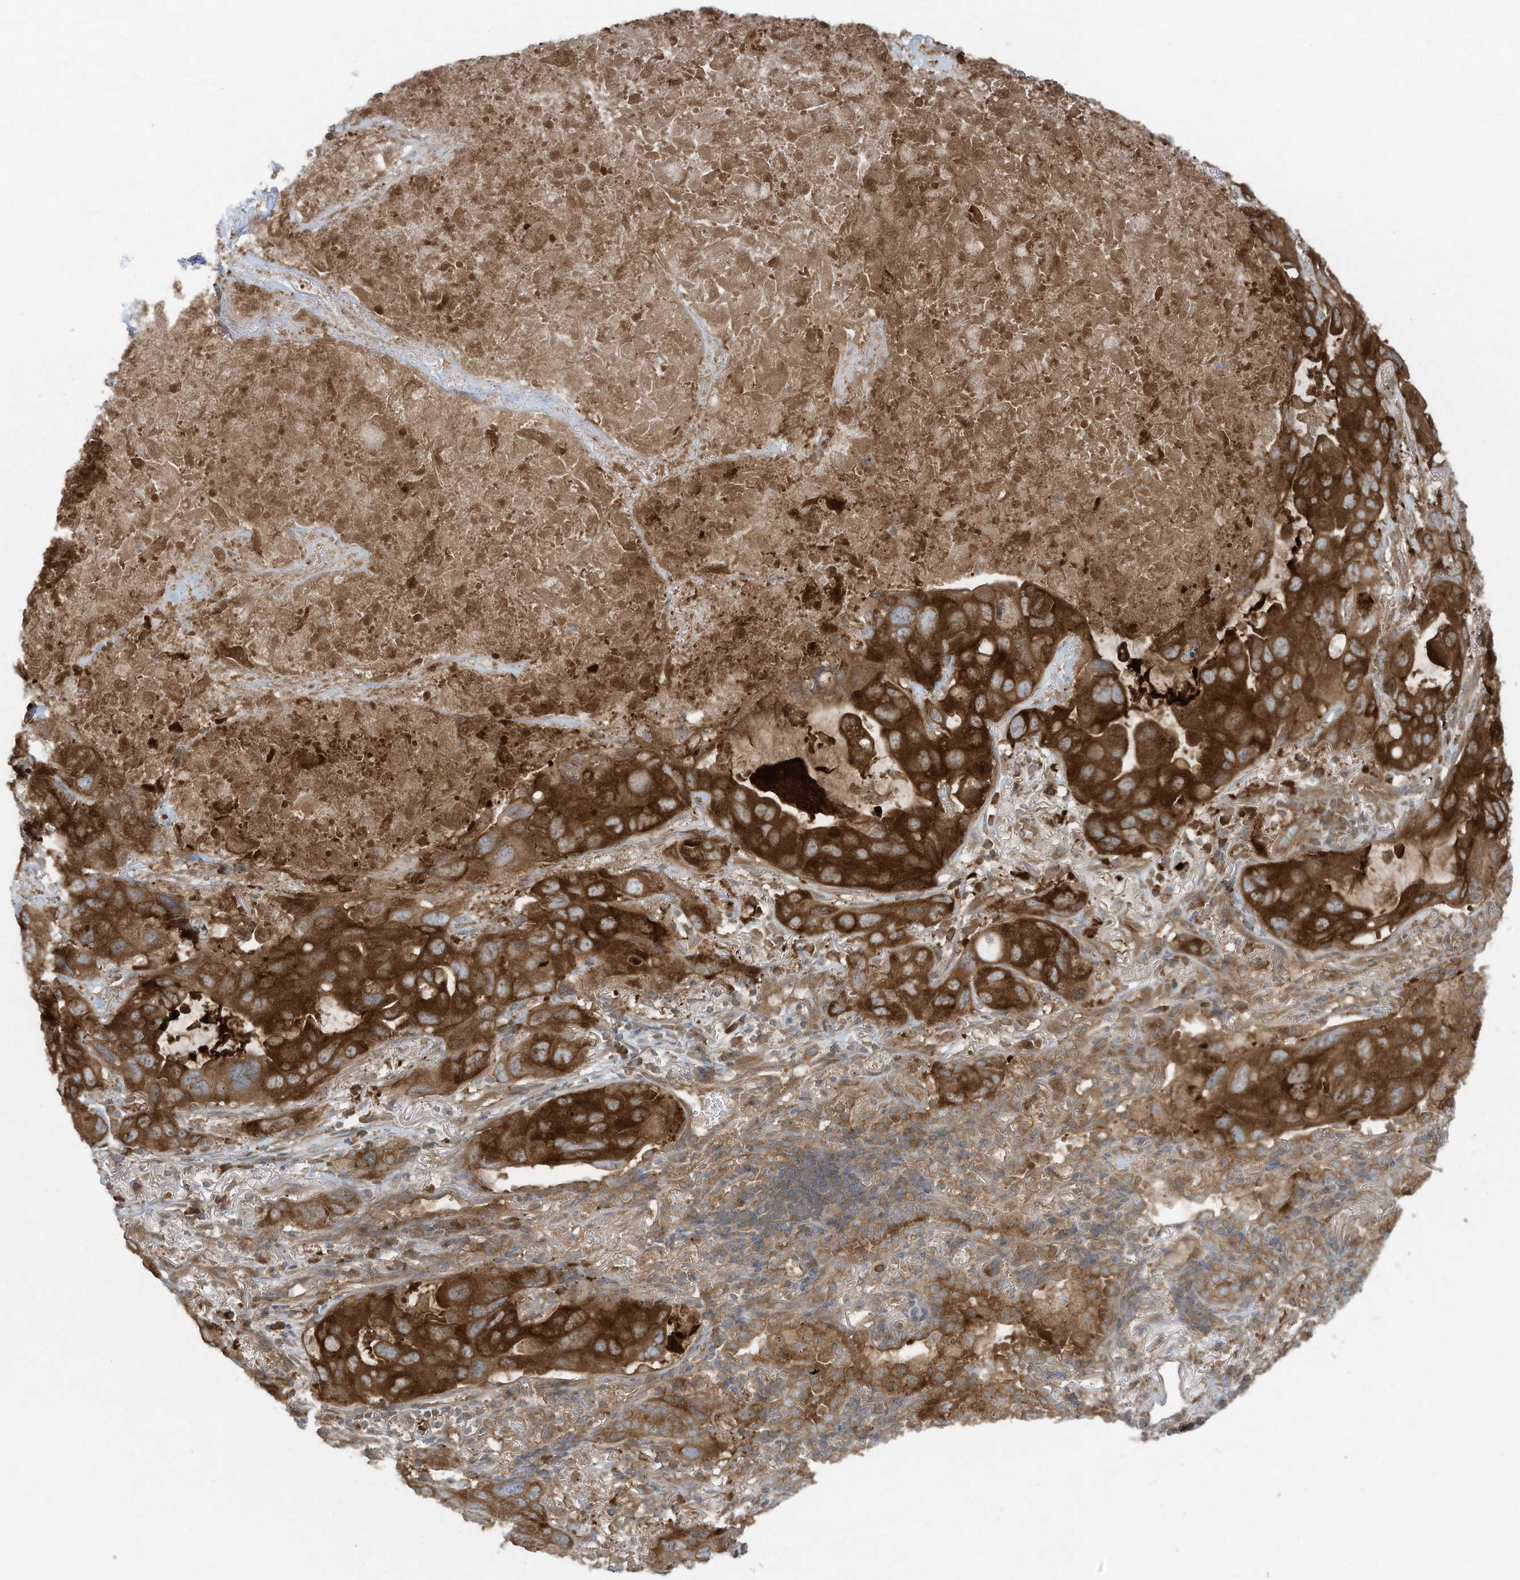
{"staining": {"intensity": "strong", "quantity": ">75%", "location": "cytoplasmic/membranous,nuclear"}, "tissue": "lung cancer", "cell_type": "Tumor cells", "image_type": "cancer", "snomed": [{"axis": "morphology", "description": "Squamous cell carcinoma, NOS"}, {"axis": "topography", "description": "Lung"}], "caption": "IHC (DAB (3,3'-diaminobenzidine)) staining of squamous cell carcinoma (lung) demonstrates strong cytoplasmic/membranous and nuclear protein expression in approximately >75% of tumor cells. (DAB = brown stain, brightfield microscopy at high magnification).", "gene": "OLA1", "patient": {"sex": "female", "age": 73}}